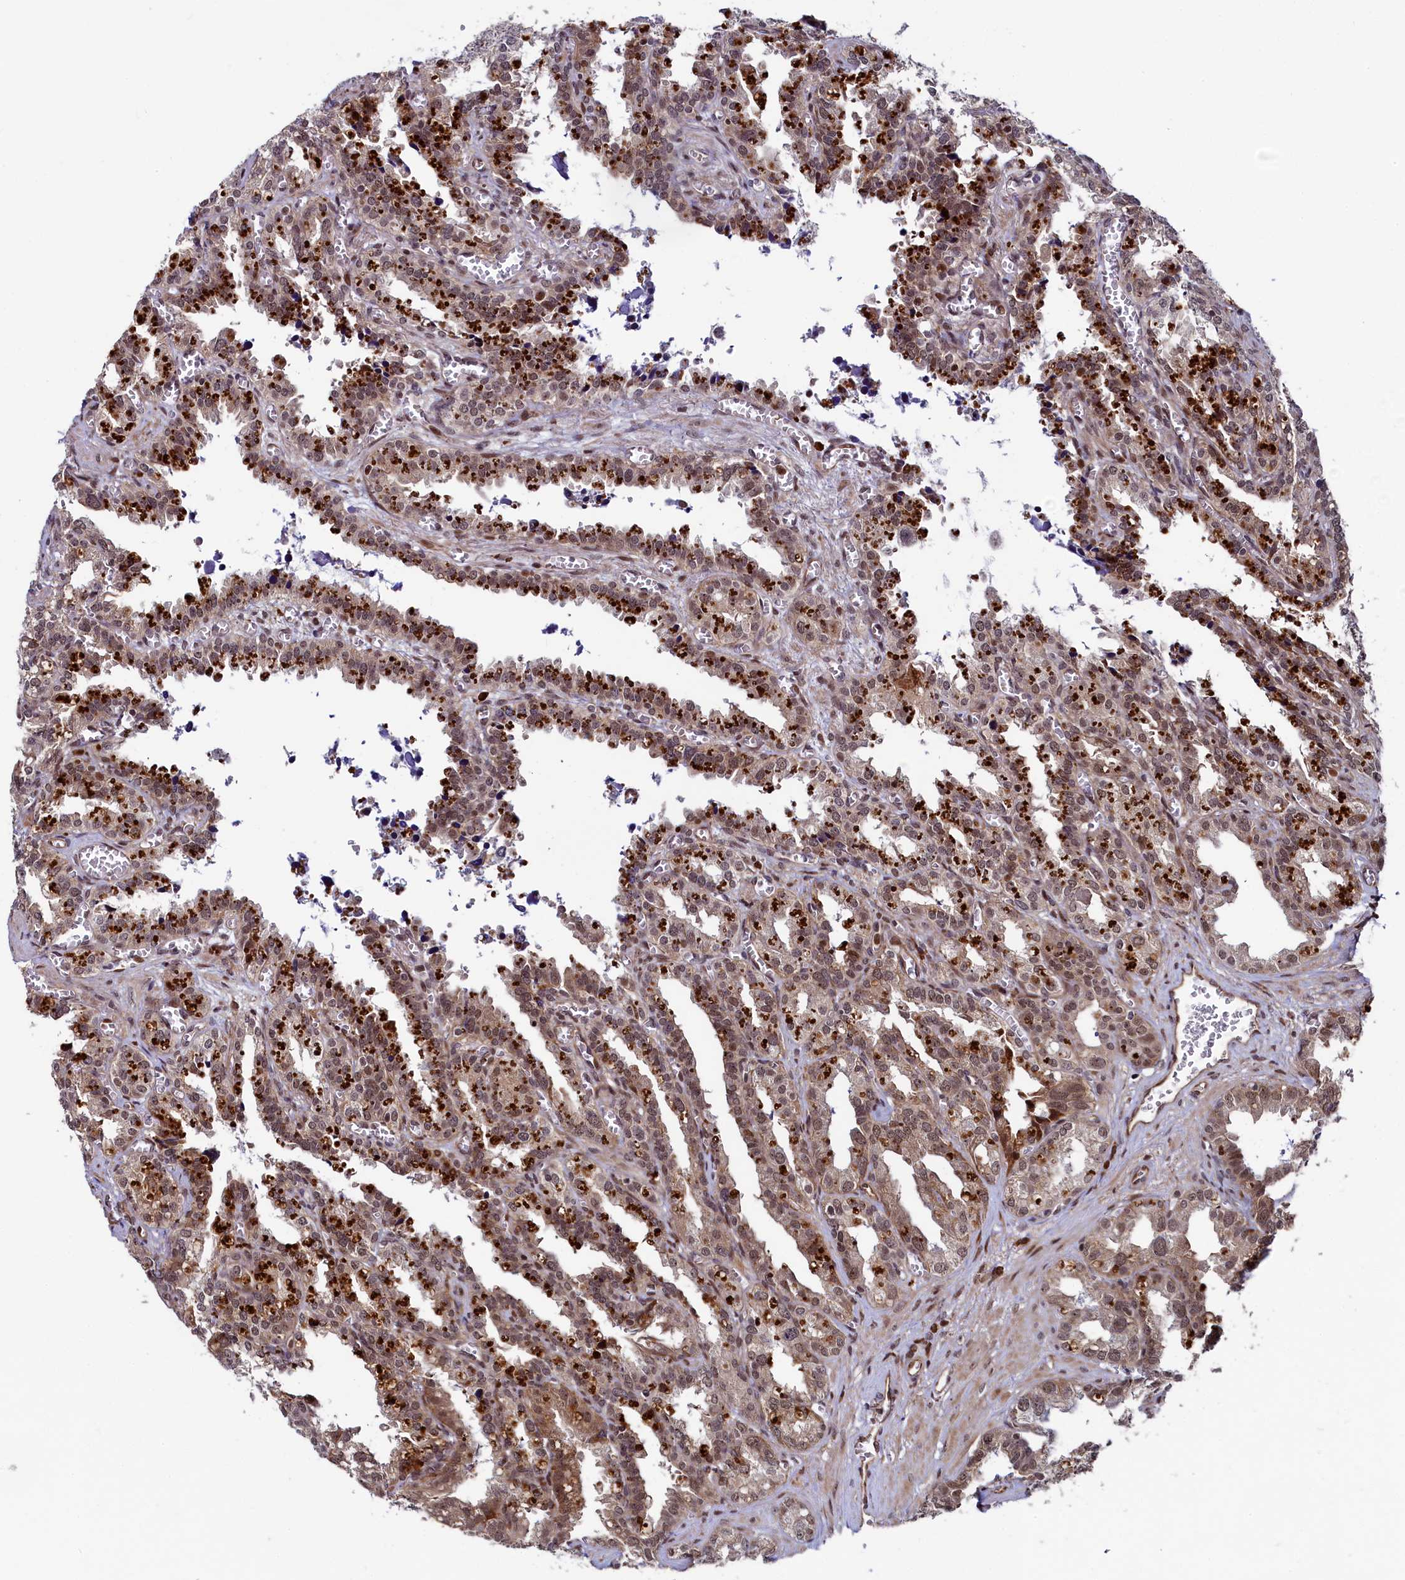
{"staining": {"intensity": "moderate", "quantity": ">75%", "location": "nuclear"}, "tissue": "seminal vesicle", "cell_type": "Glandular cells", "image_type": "normal", "snomed": [{"axis": "morphology", "description": "Normal tissue, NOS"}, {"axis": "topography", "description": "Prostate"}, {"axis": "topography", "description": "Seminal veicle"}], "caption": "The image reveals a brown stain indicating the presence of a protein in the nuclear of glandular cells in seminal vesicle. The staining was performed using DAB to visualize the protein expression in brown, while the nuclei were stained in blue with hematoxylin (Magnification: 20x).", "gene": "LEO1", "patient": {"sex": "male", "age": 51}}